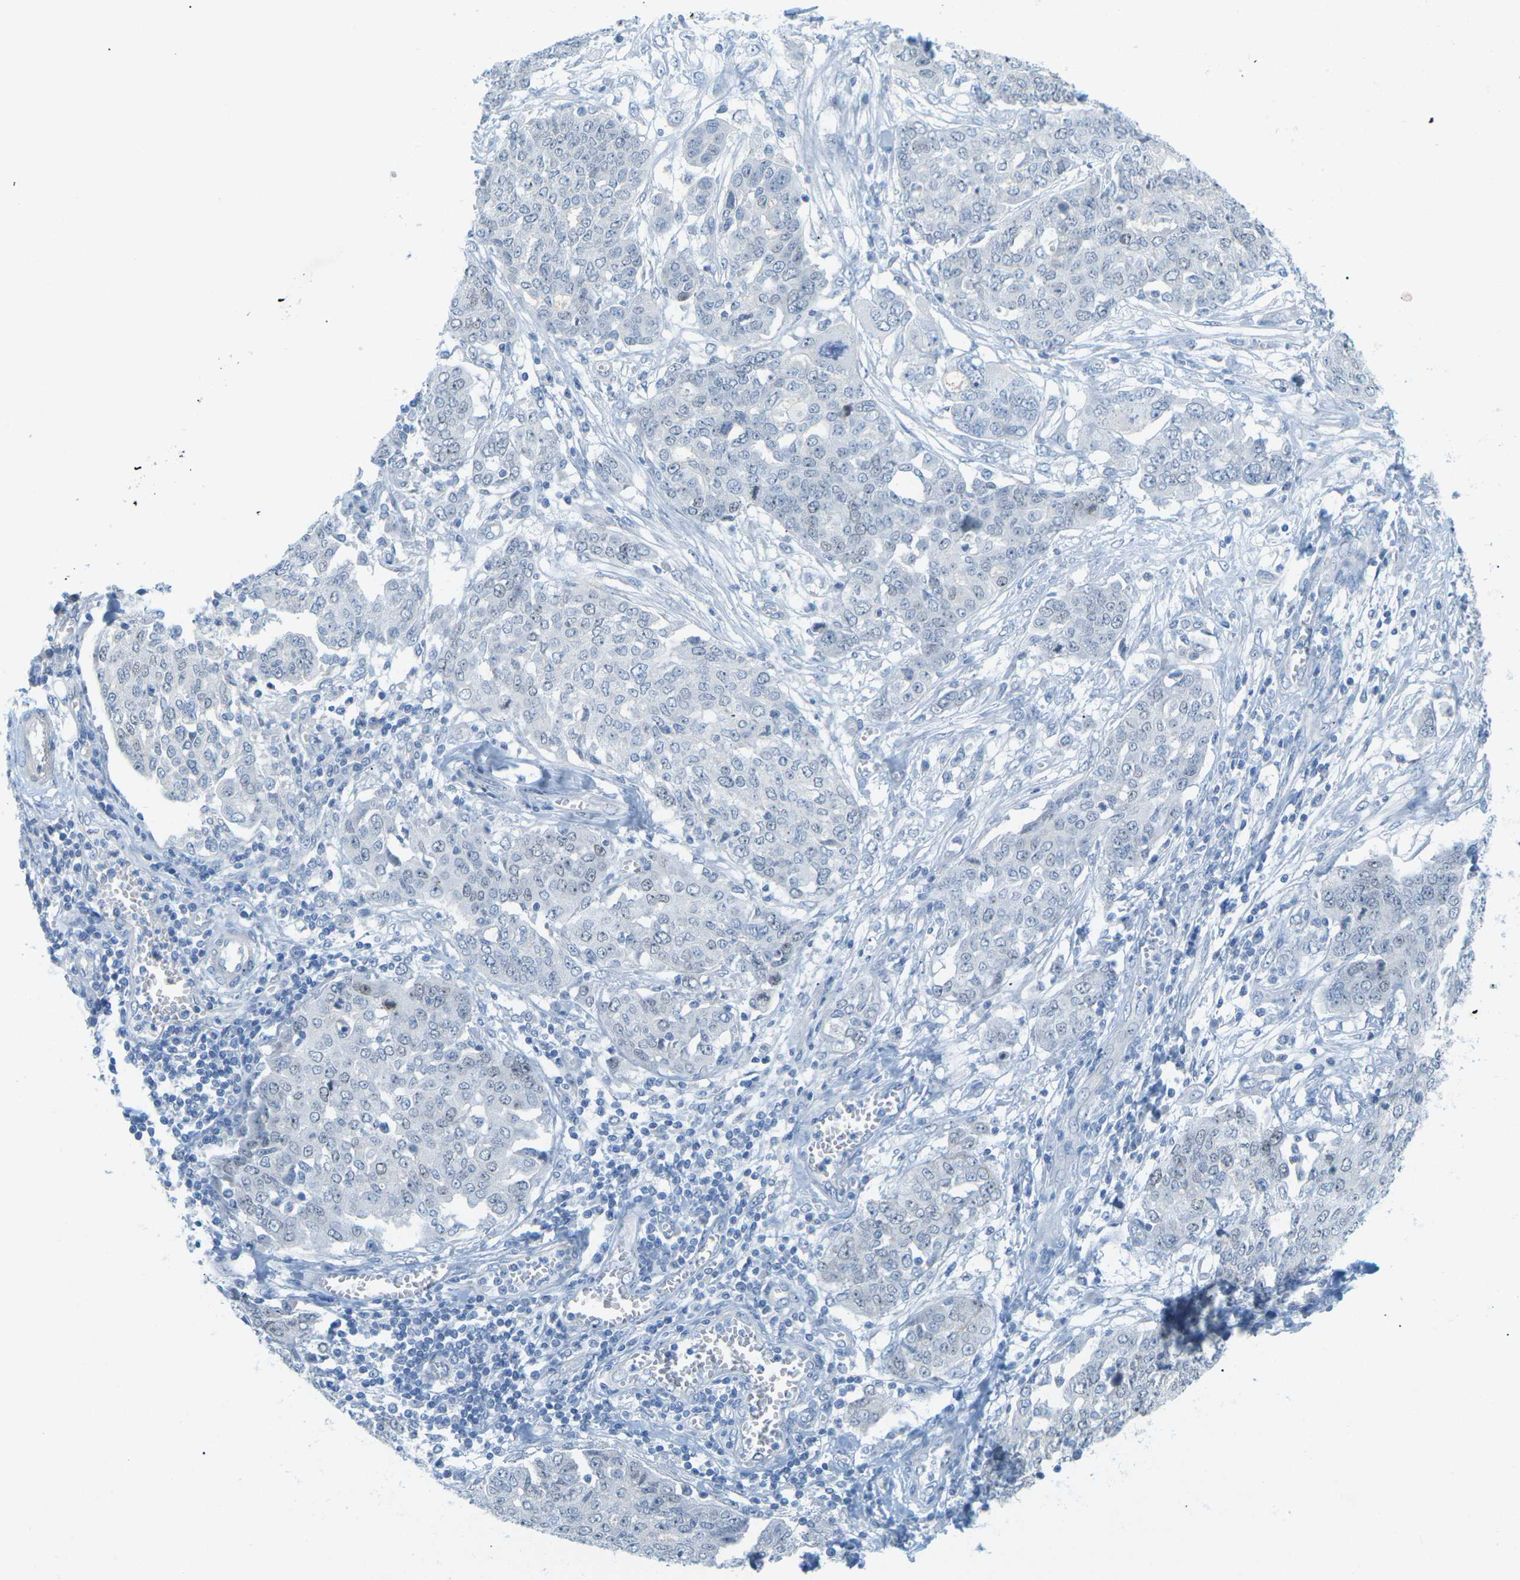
{"staining": {"intensity": "negative", "quantity": "none", "location": "none"}, "tissue": "ovarian cancer", "cell_type": "Tumor cells", "image_type": "cancer", "snomed": [{"axis": "morphology", "description": "Cystadenocarcinoma, serous, NOS"}, {"axis": "topography", "description": "Soft tissue"}, {"axis": "topography", "description": "Ovary"}], "caption": "IHC of human ovarian serous cystadenocarcinoma shows no staining in tumor cells.", "gene": "HLTF", "patient": {"sex": "female", "age": 57}}